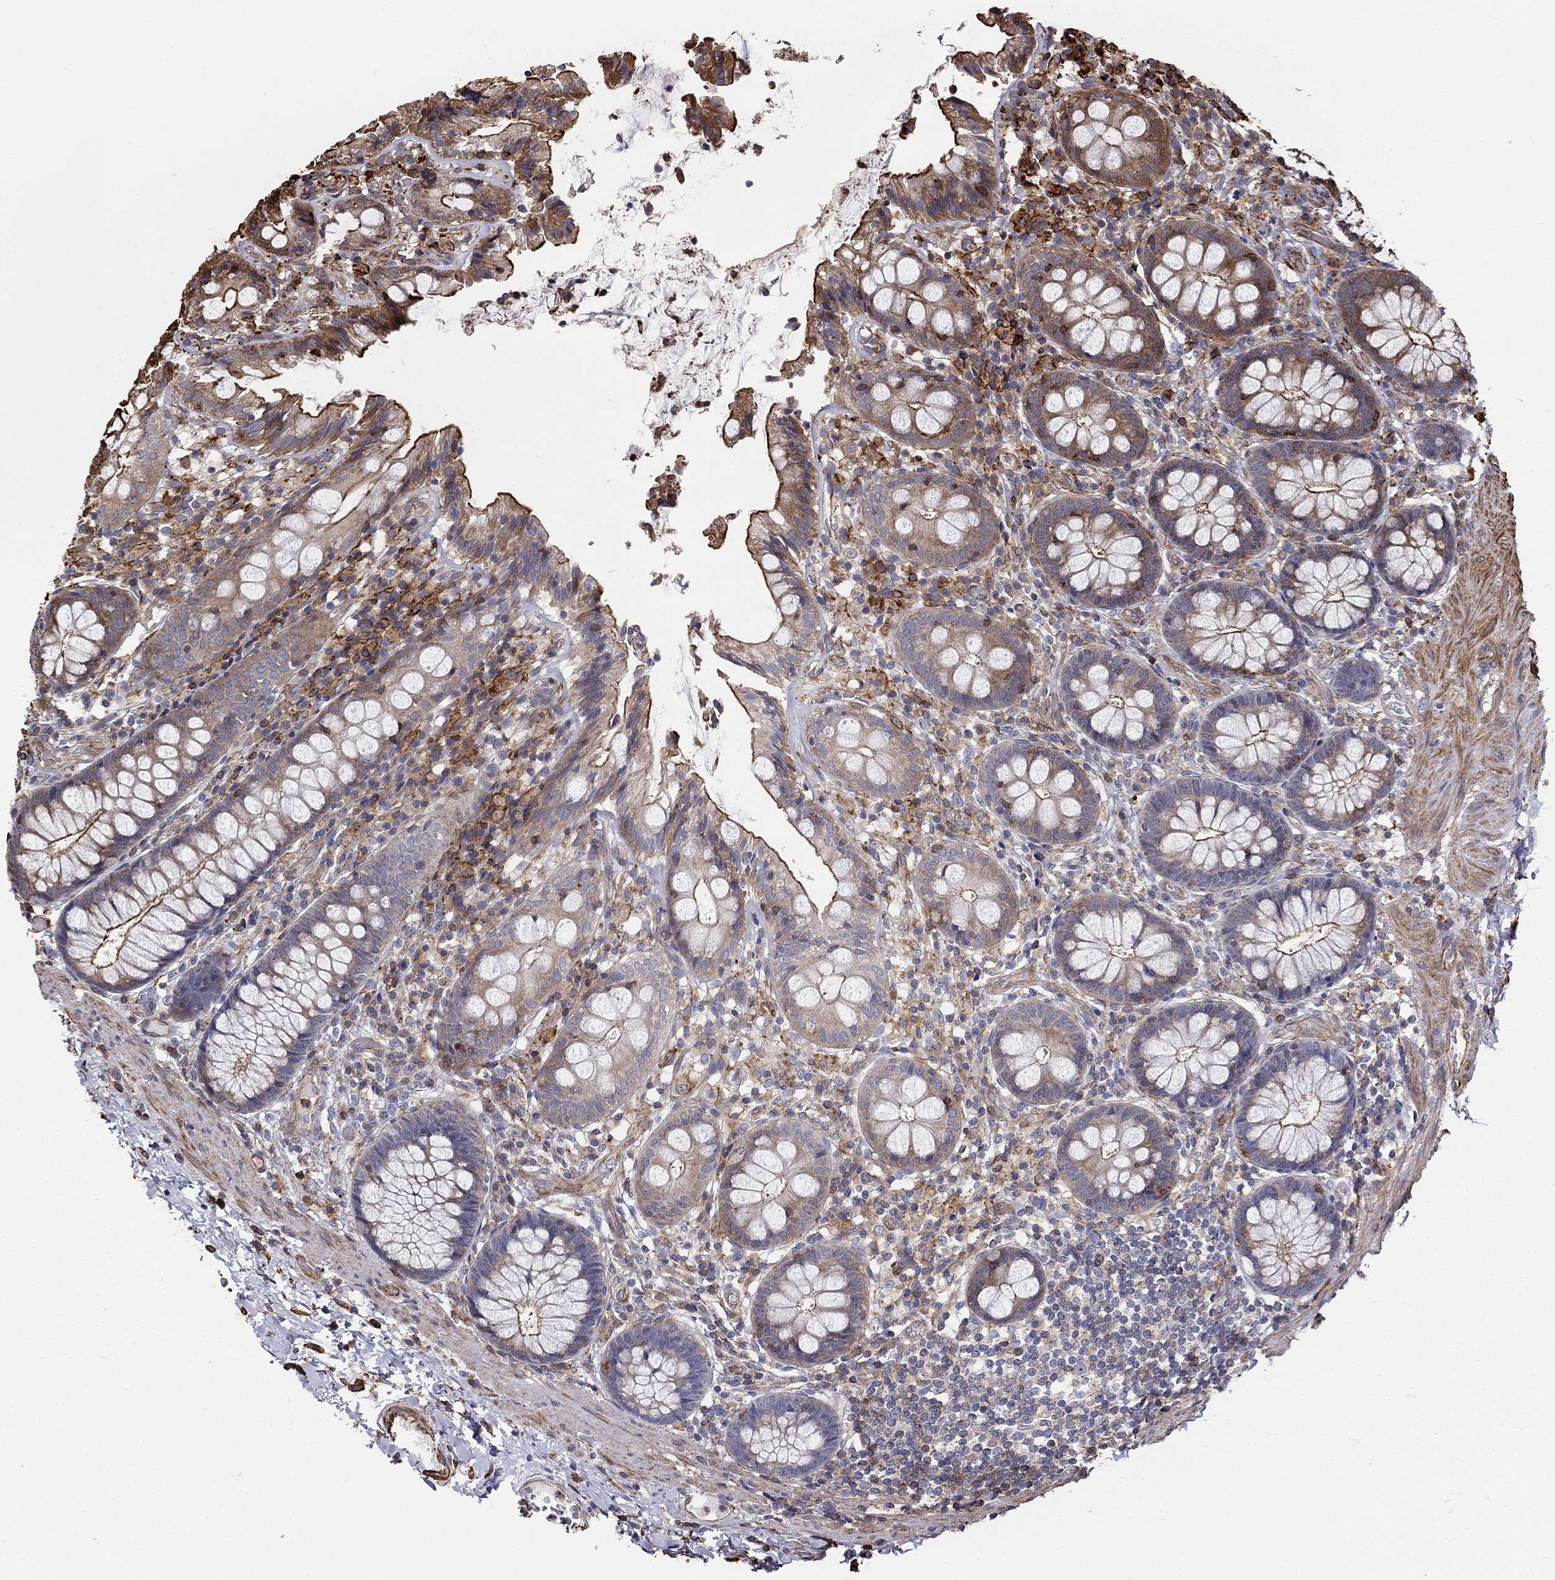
{"staining": {"intensity": "strong", "quantity": ">75%", "location": "cytoplasmic/membranous"}, "tissue": "colon", "cell_type": "Endothelial cells", "image_type": "normal", "snomed": [{"axis": "morphology", "description": "Normal tissue, NOS"}, {"axis": "topography", "description": "Colon"}], "caption": "Colon stained with DAB (3,3'-diaminobenzidine) immunohistochemistry shows high levels of strong cytoplasmic/membranous staining in about >75% of endothelial cells. (DAB (3,3'-diaminobenzidine) = brown stain, brightfield microscopy at high magnification).", "gene": "NPHP1", "patient": {"sex": "female", "age": 86}}